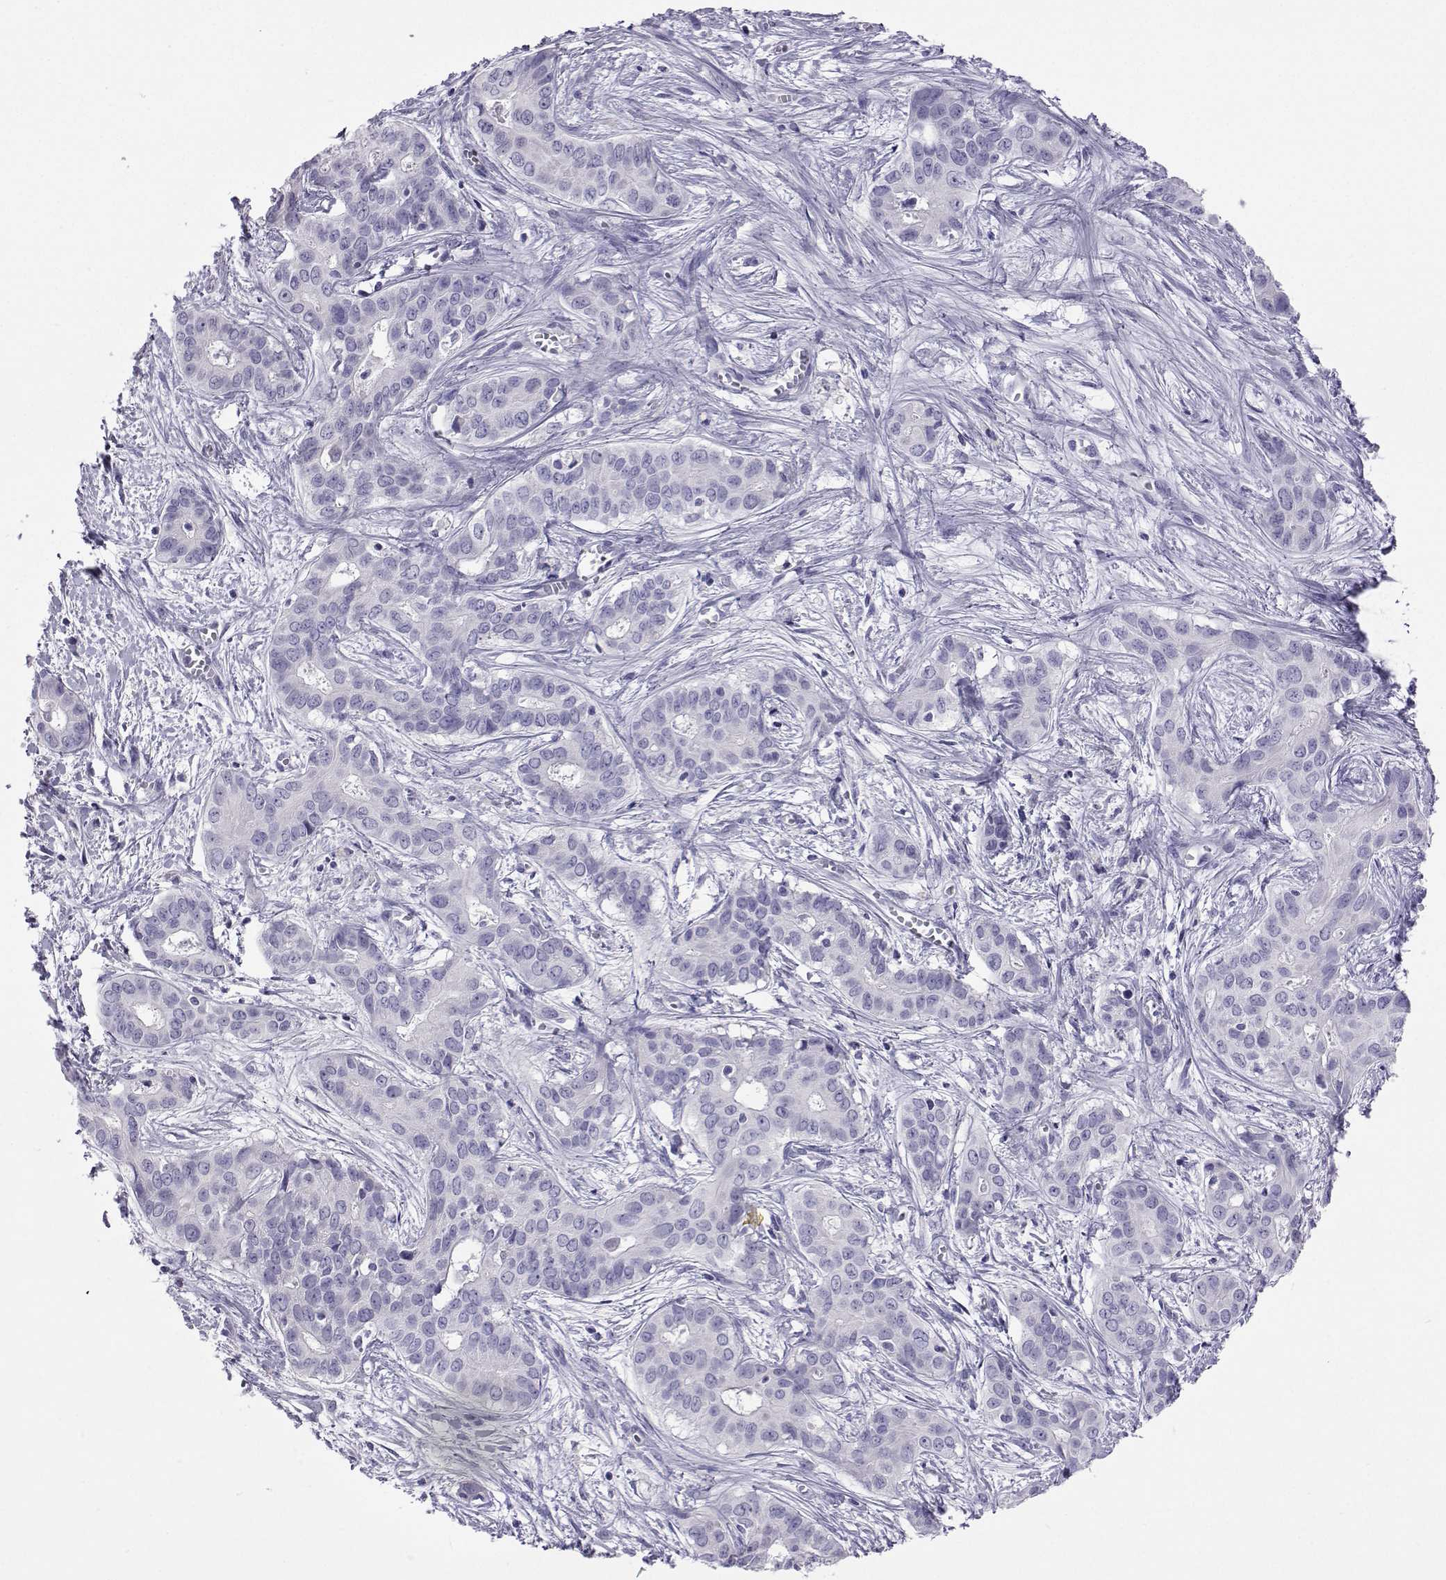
{"staining": {"intensity": "negative", "quantity": "none", "location": "none"}, "tissue": "liver cancer", "cell_type": "Tumor cells", "image_type": "cancer", "snomed": [{"axis": "morphology", "description": "Cholangiocarcinoma"}, {"axis": "topography", "description": "Liver"}], "caption": "This is a photomicrograph of immunohistochemistry (IHC) staining of liver cancer, which shows no positivity in tumor cells.", "gene": "PLIN4", "patient": {"sex": "female", "age": 65}}